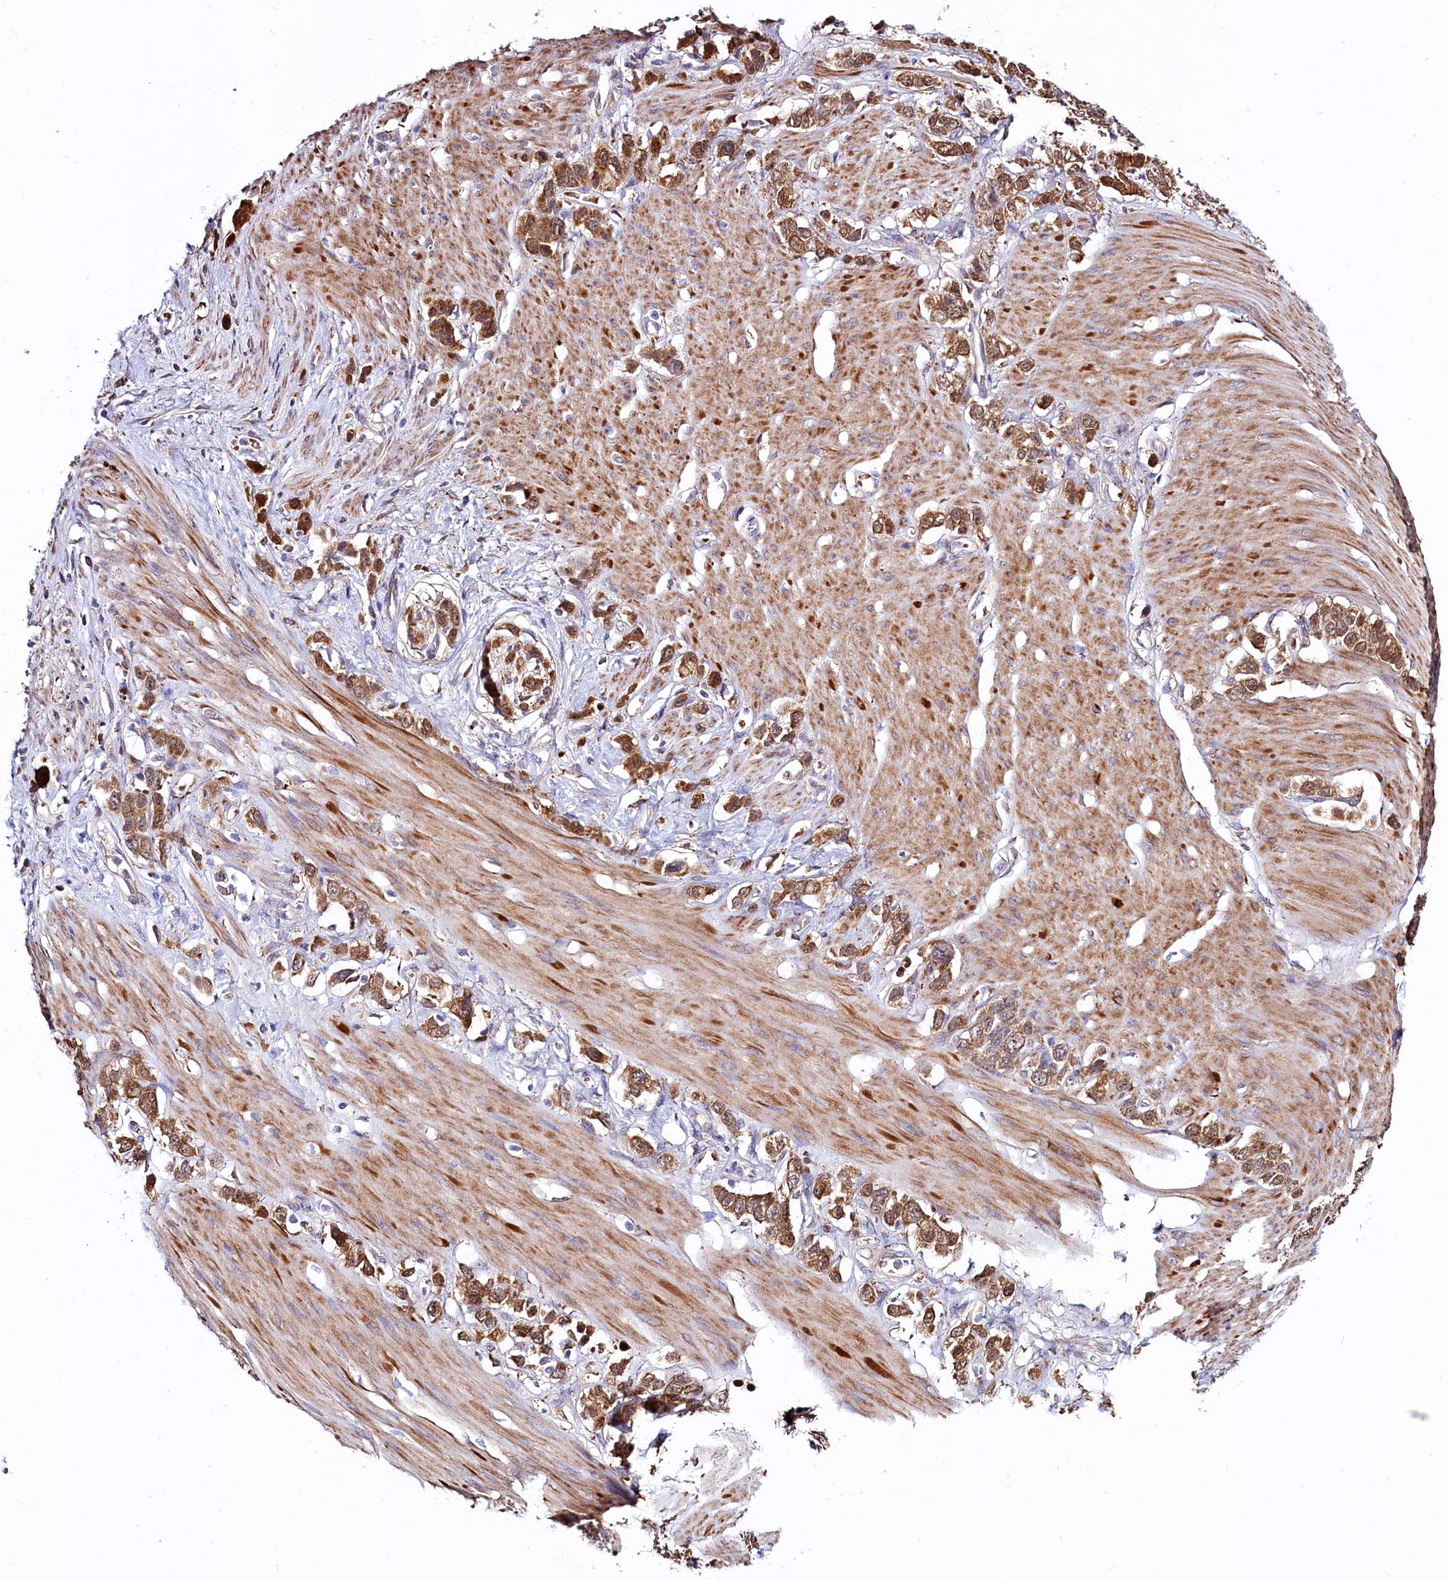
{"staining": {"intensity": "moderate", "quantity": ">75%", "location": "cytoplasmic/membranous"}, "tissue": "stomach cancer", "cell_type": "Tumor cells", "image_type": "cancer", "snomed": [{"axis": "morphology", "description": "Adenocarcinoma, NOS"}, {"axis": "morphology", "description": "Adenocarcinoma, High grade"}, {"axis": "topography", "description": "Stomach, upper"}, {"axis": "topography", "description": "Stomach, lower"}], "caption": "A high-resolution image shows immunohistochemistry (IHC) staining of stomach cancer (adenocarcinoma (high-grade)), which demonstrates moderate cytoplasmic/membranous positivity in about >75% of tumor cells.", "gene": "ASTE1", "patient": {"sex": "female", "age": 65}}